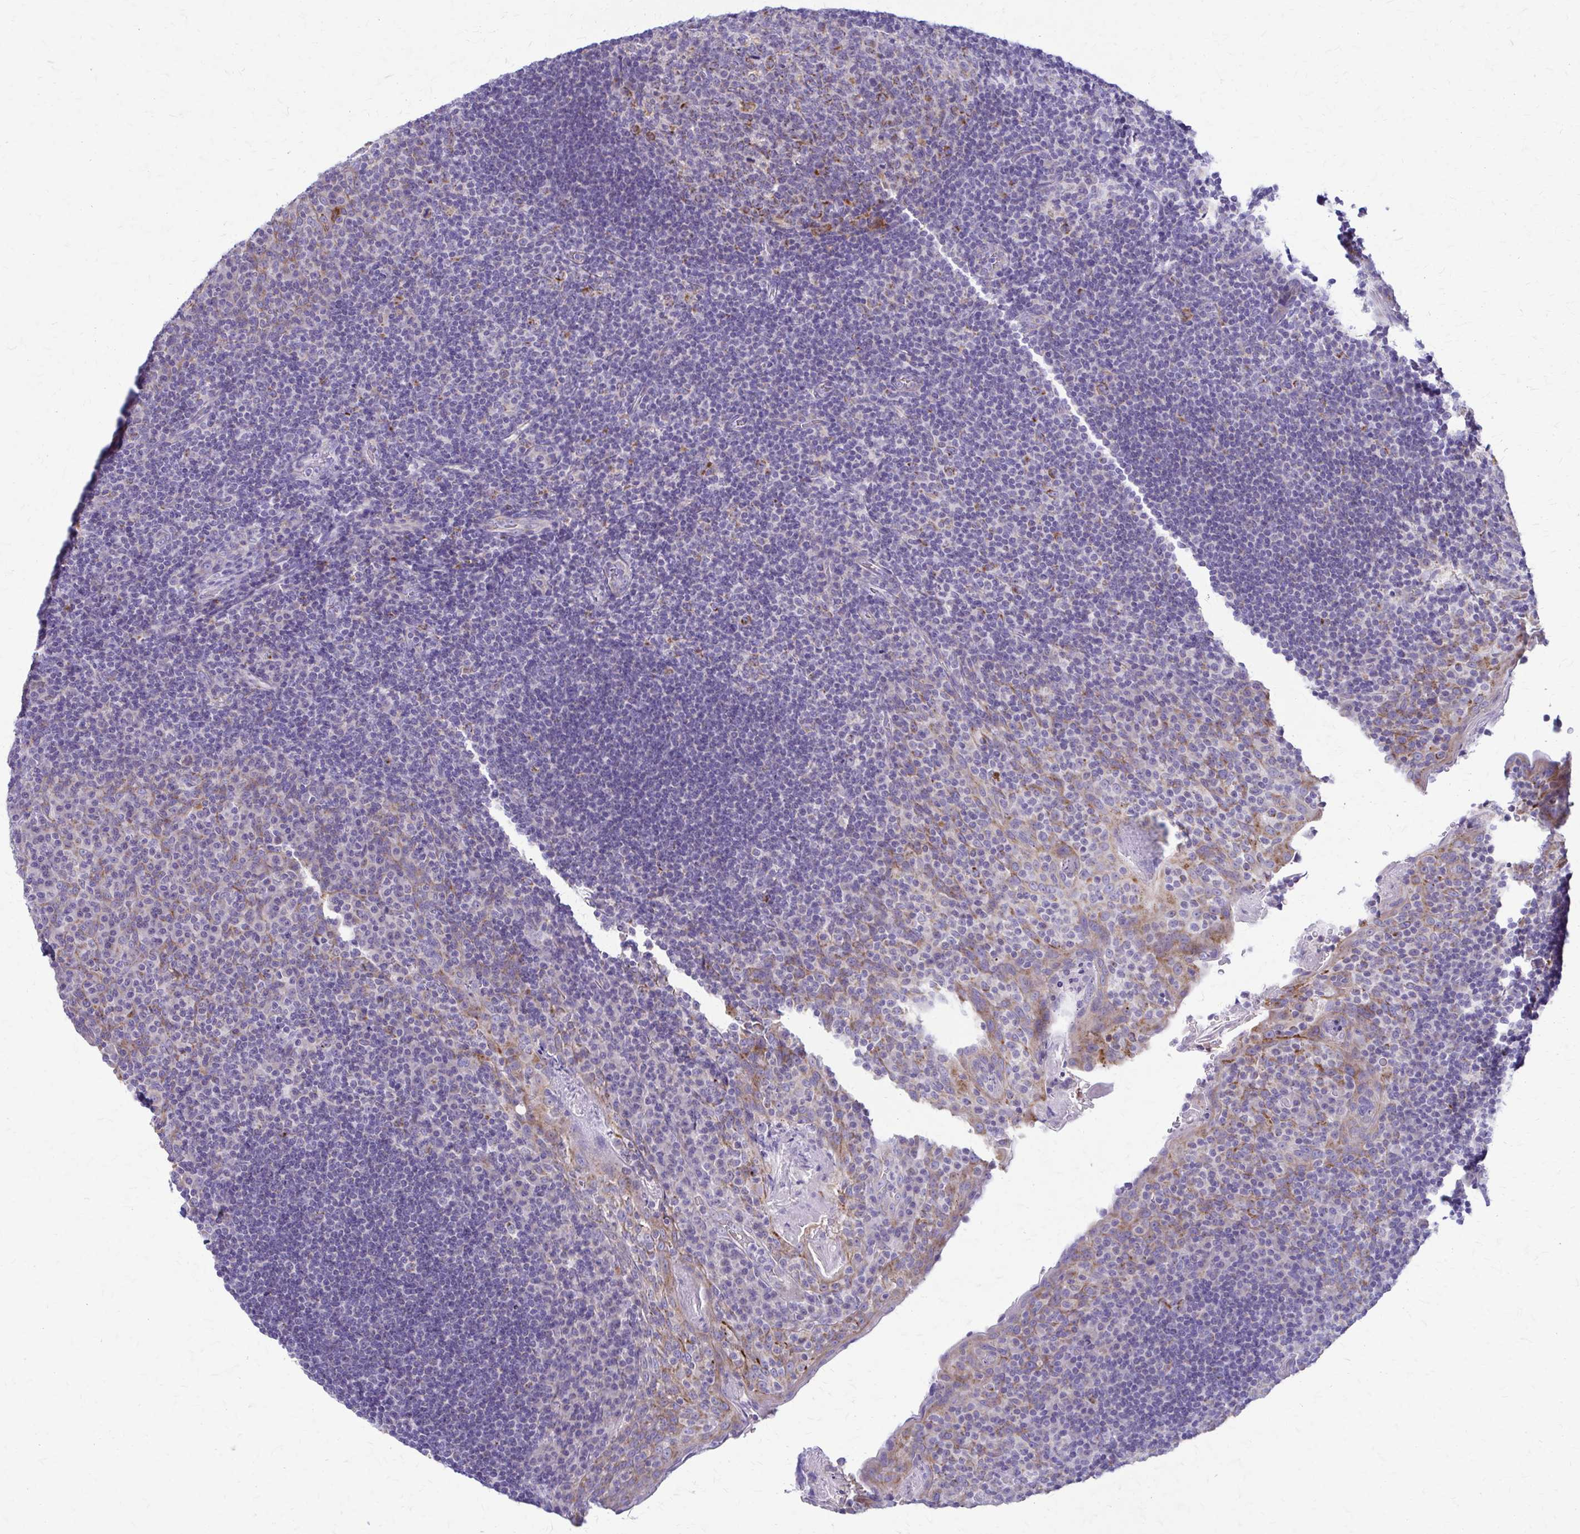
{"staining": {"intensity": "moderate", "quantity": "<25%", "location": "cytoplasmic/membranous"}, "tissue": "tonsil", "cell_type": "Germinal center cells", "image_type": "normal", "snomed": [{"axis": "morphology", "description": "Normal tissue, NOS"}, {"axis": "topography", "description": "Tonsil"}], "caption": "IHC (DAB (3,3'-diaminobenzidine)) staining of normal human tonsil displays moderate cytoplasmic/membranous protein positivity in approximately <25% of germinal center cells. (DAB (3,3'-diaminobenzidine) IHC, brown staining for protein, blue staining for nuclei).", "gene": "SAMD13", "patient": {"sex": "male", "age": 17}}